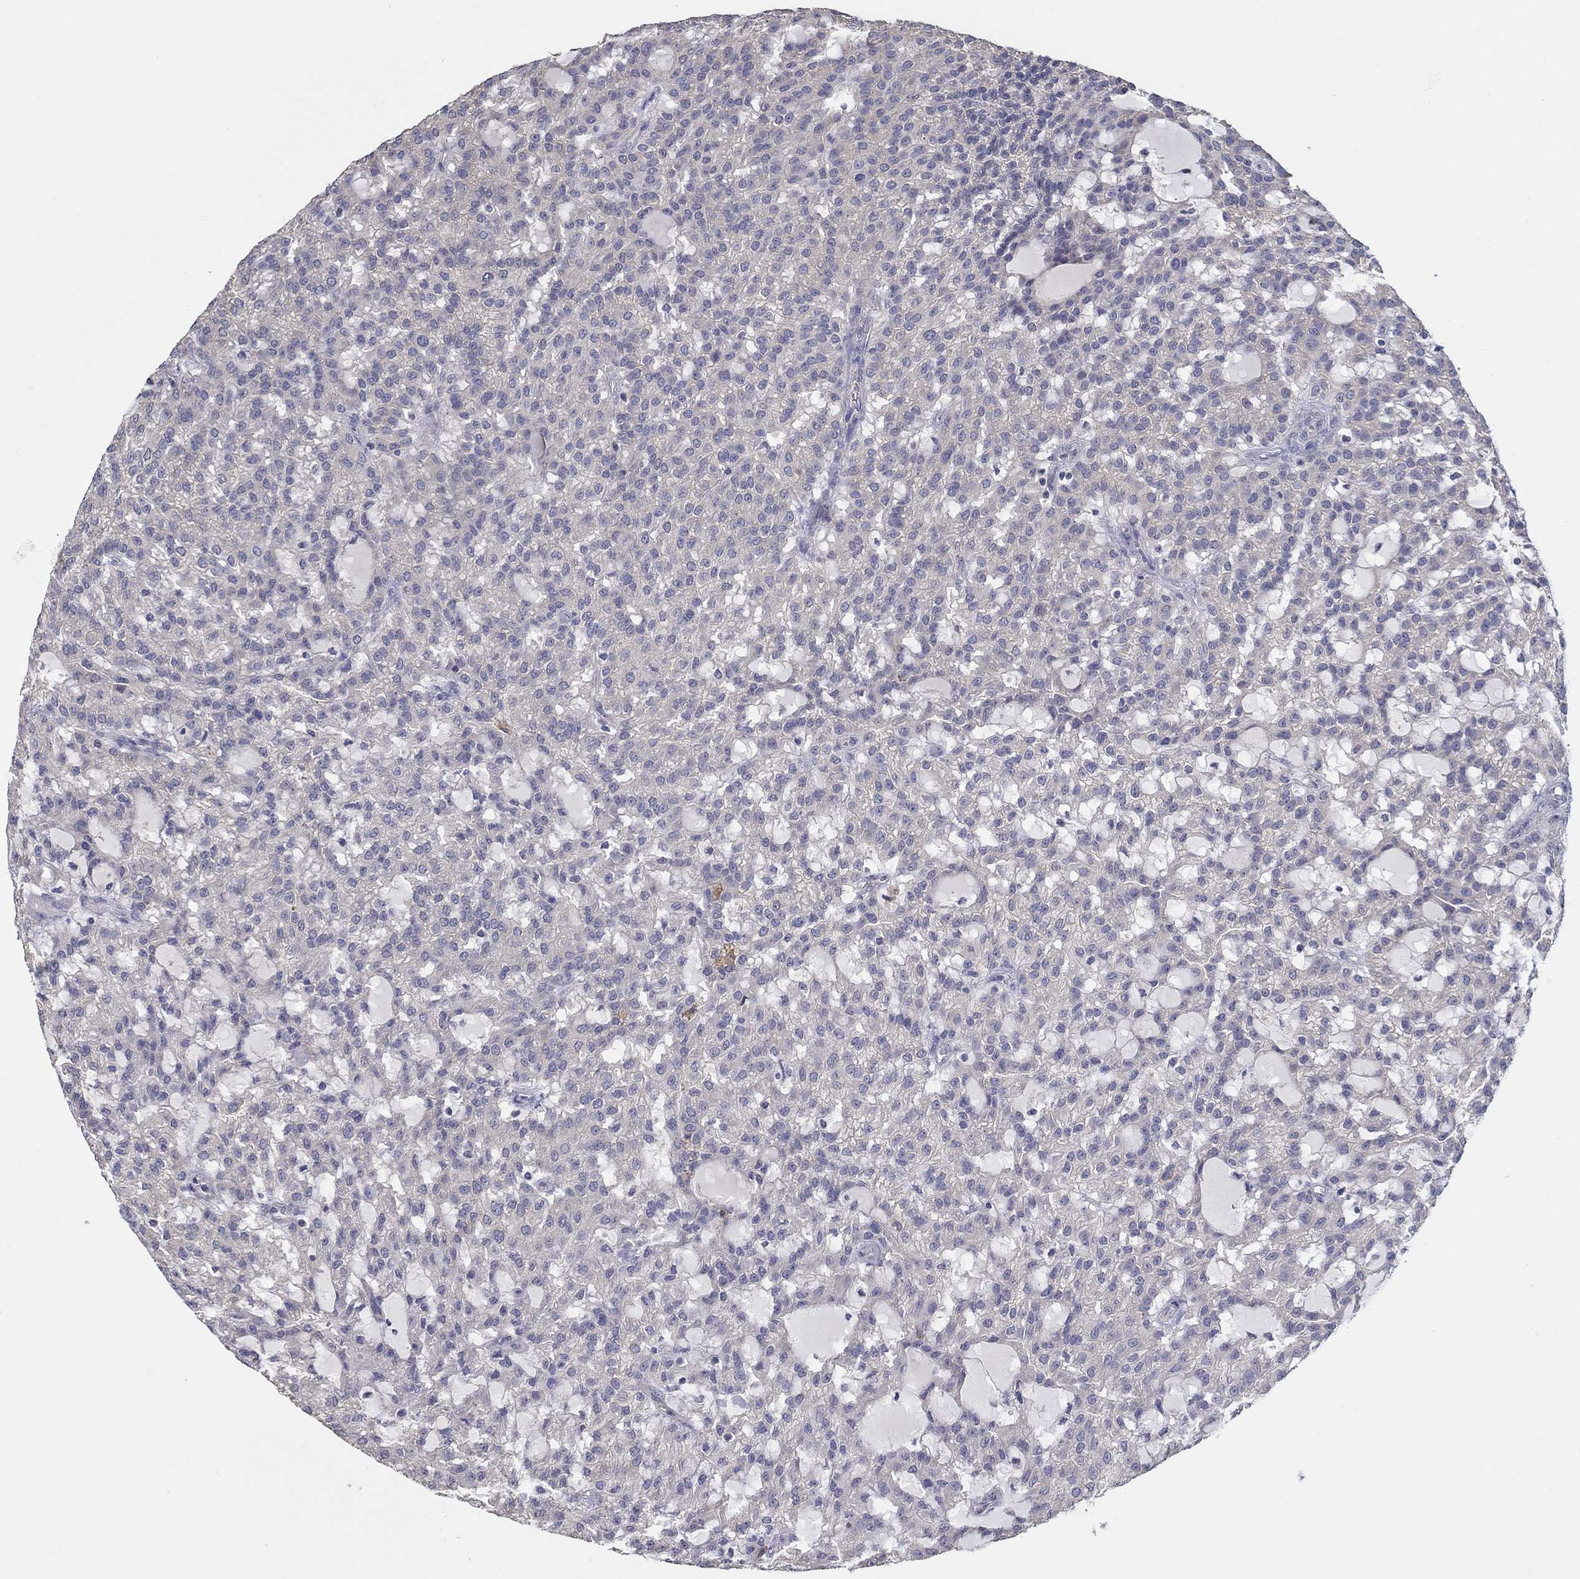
{"staining": {"intensity": "negative", "quantity": "none", "location": "none"}, "tissue": "renal cancer", "cell_type": "Tumor cells", "image_type": "cancer", "snomed": [{"axis": "morphology", "description": "Adenocarcinoma, NOS"}, {"axis": "topography", "description": "Kidney"}], "caption": "IHC micrograph of human renal cancer (adenocarcinoma) stained for a protein (brown), which demonstrates no staining in tumor cells. Nuclei are stained in blue.", "gene": "DOCK3", "patient": {"sex": "male", "age": 63}}